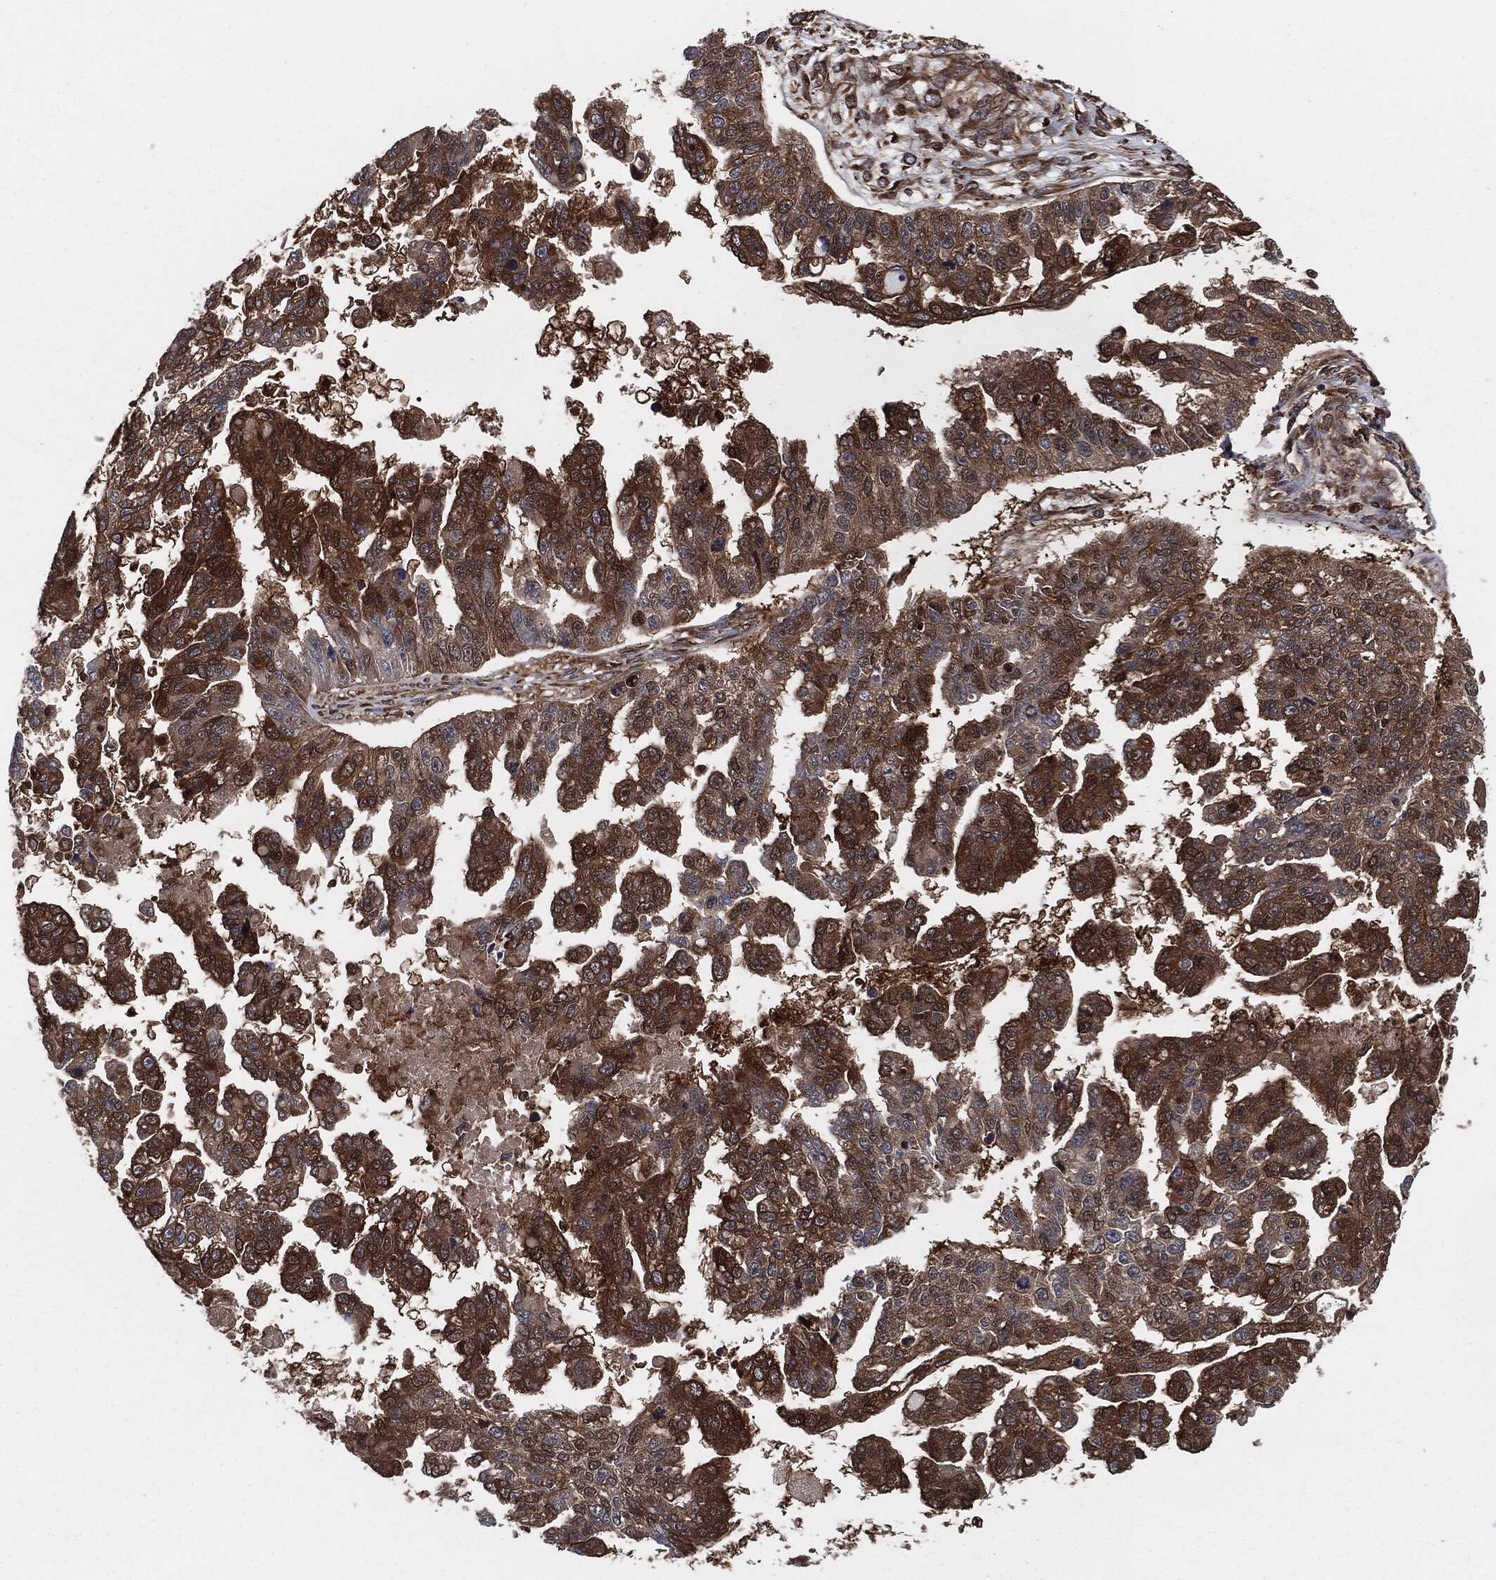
{"staining": {"intensity": "strong", "quantity": ">75%", "location": "cytoplasmic/membranous"}, "tissue": "ovarian cancer", "cell_type": "Tumor cells", "image_type": "cancer", "snomed": [{"axis": "morphology", "description": "Cystadenocarcinoma, serous, NOS"}, {"axis": "topography", "description": "Ovary"}], "caption": "There is high levels of strong cytoplasmic/membranous expression in tumor cells of serous cystadenocarcinoma (ovarian), as demonstrated by immunohistochemical staining (brown color).", "gene": "XPNPEP1", "patient": {"sex": "female", "age": 58}}